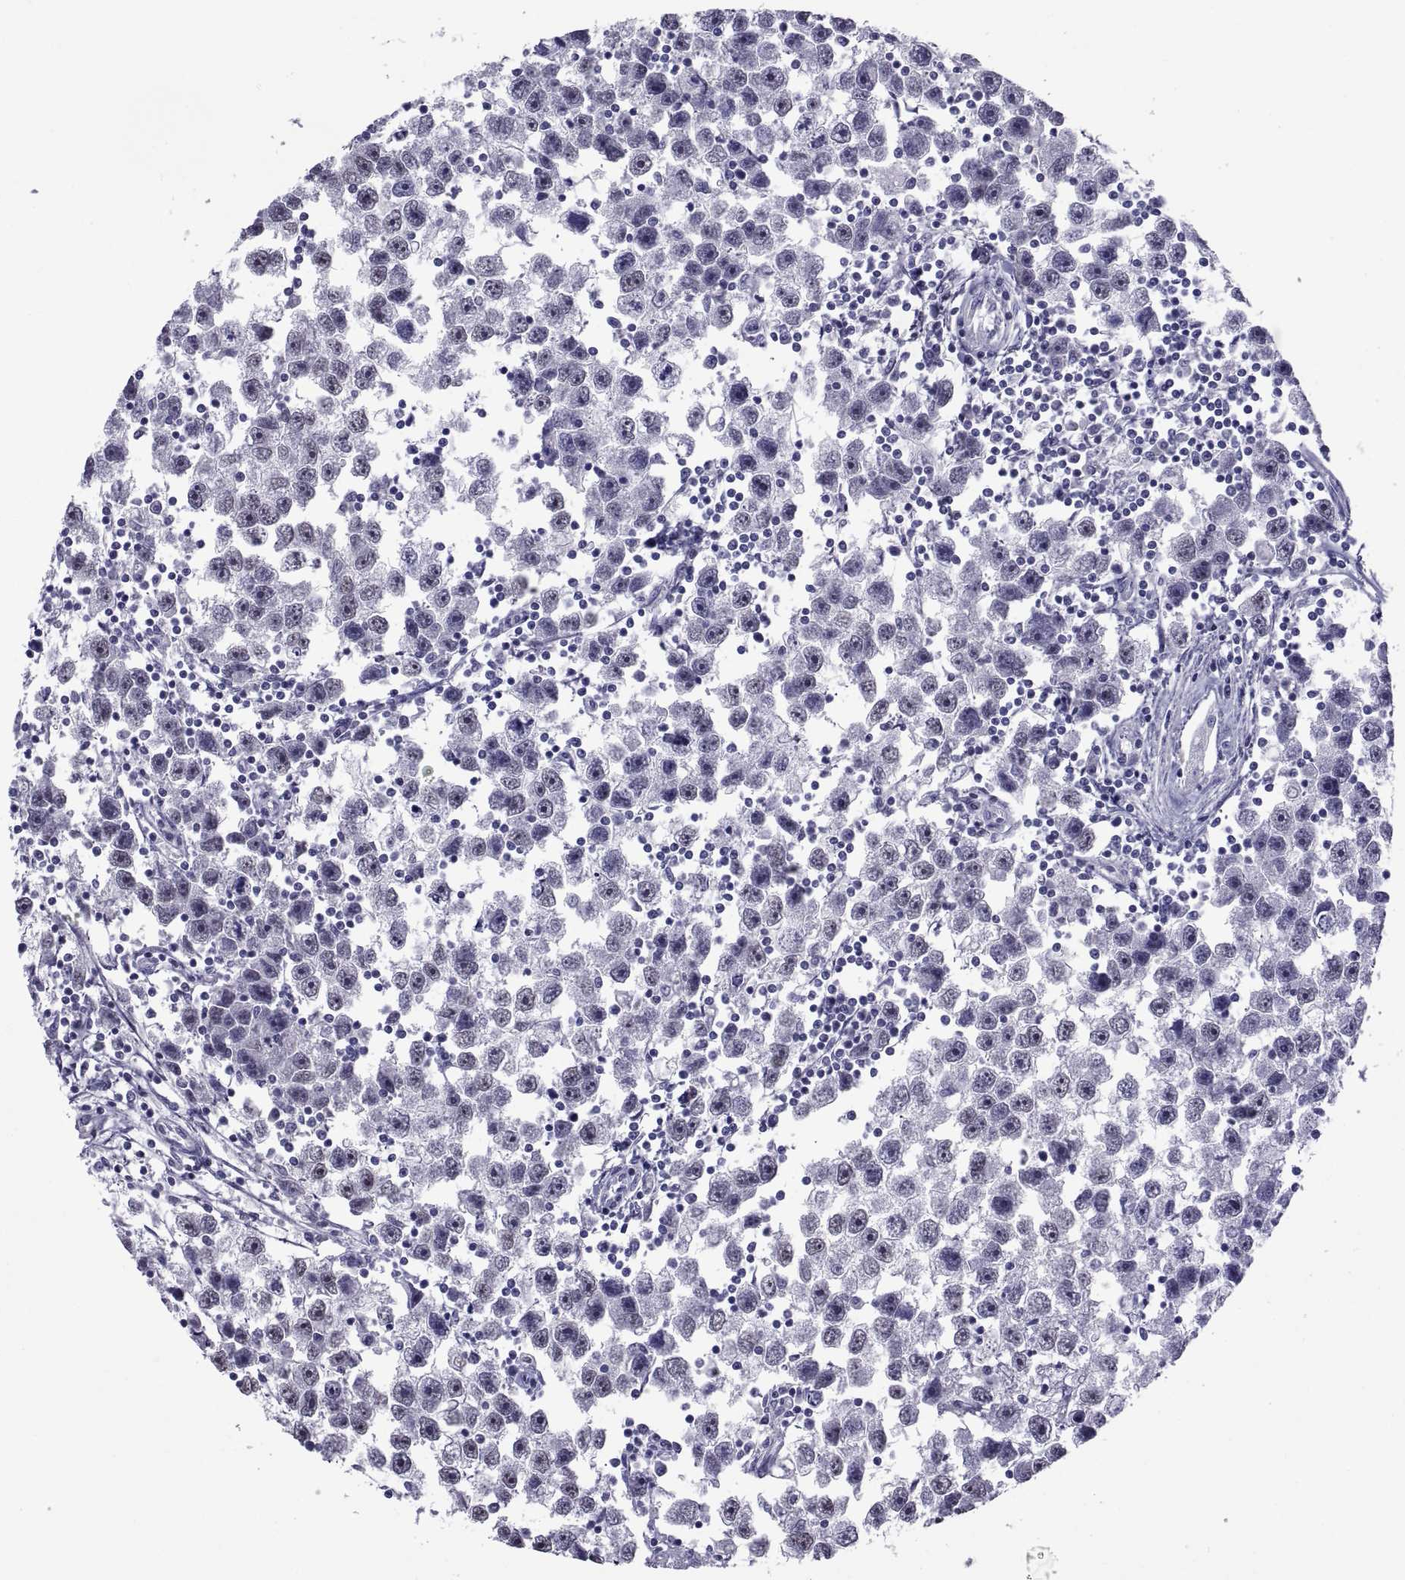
{"staining": {"intensity": "negative", "quantity": "none", "location": "none"}, "tissue": "testis cancer", "cell_type": "Tumor cells", "image_type": "cancer", "snomed": [{"axis": "morphology", "description": "Seminoma, NOS"}, {"axis": "topography", "description": "Testis"}], "caption": "Testis cancer (seminoma) stained for a protein using immunohistochemistry (IHC) shows no expression tumor cells.", "gene": "TGFBR3L", "patient": {"sex": "male", "age": 30}}